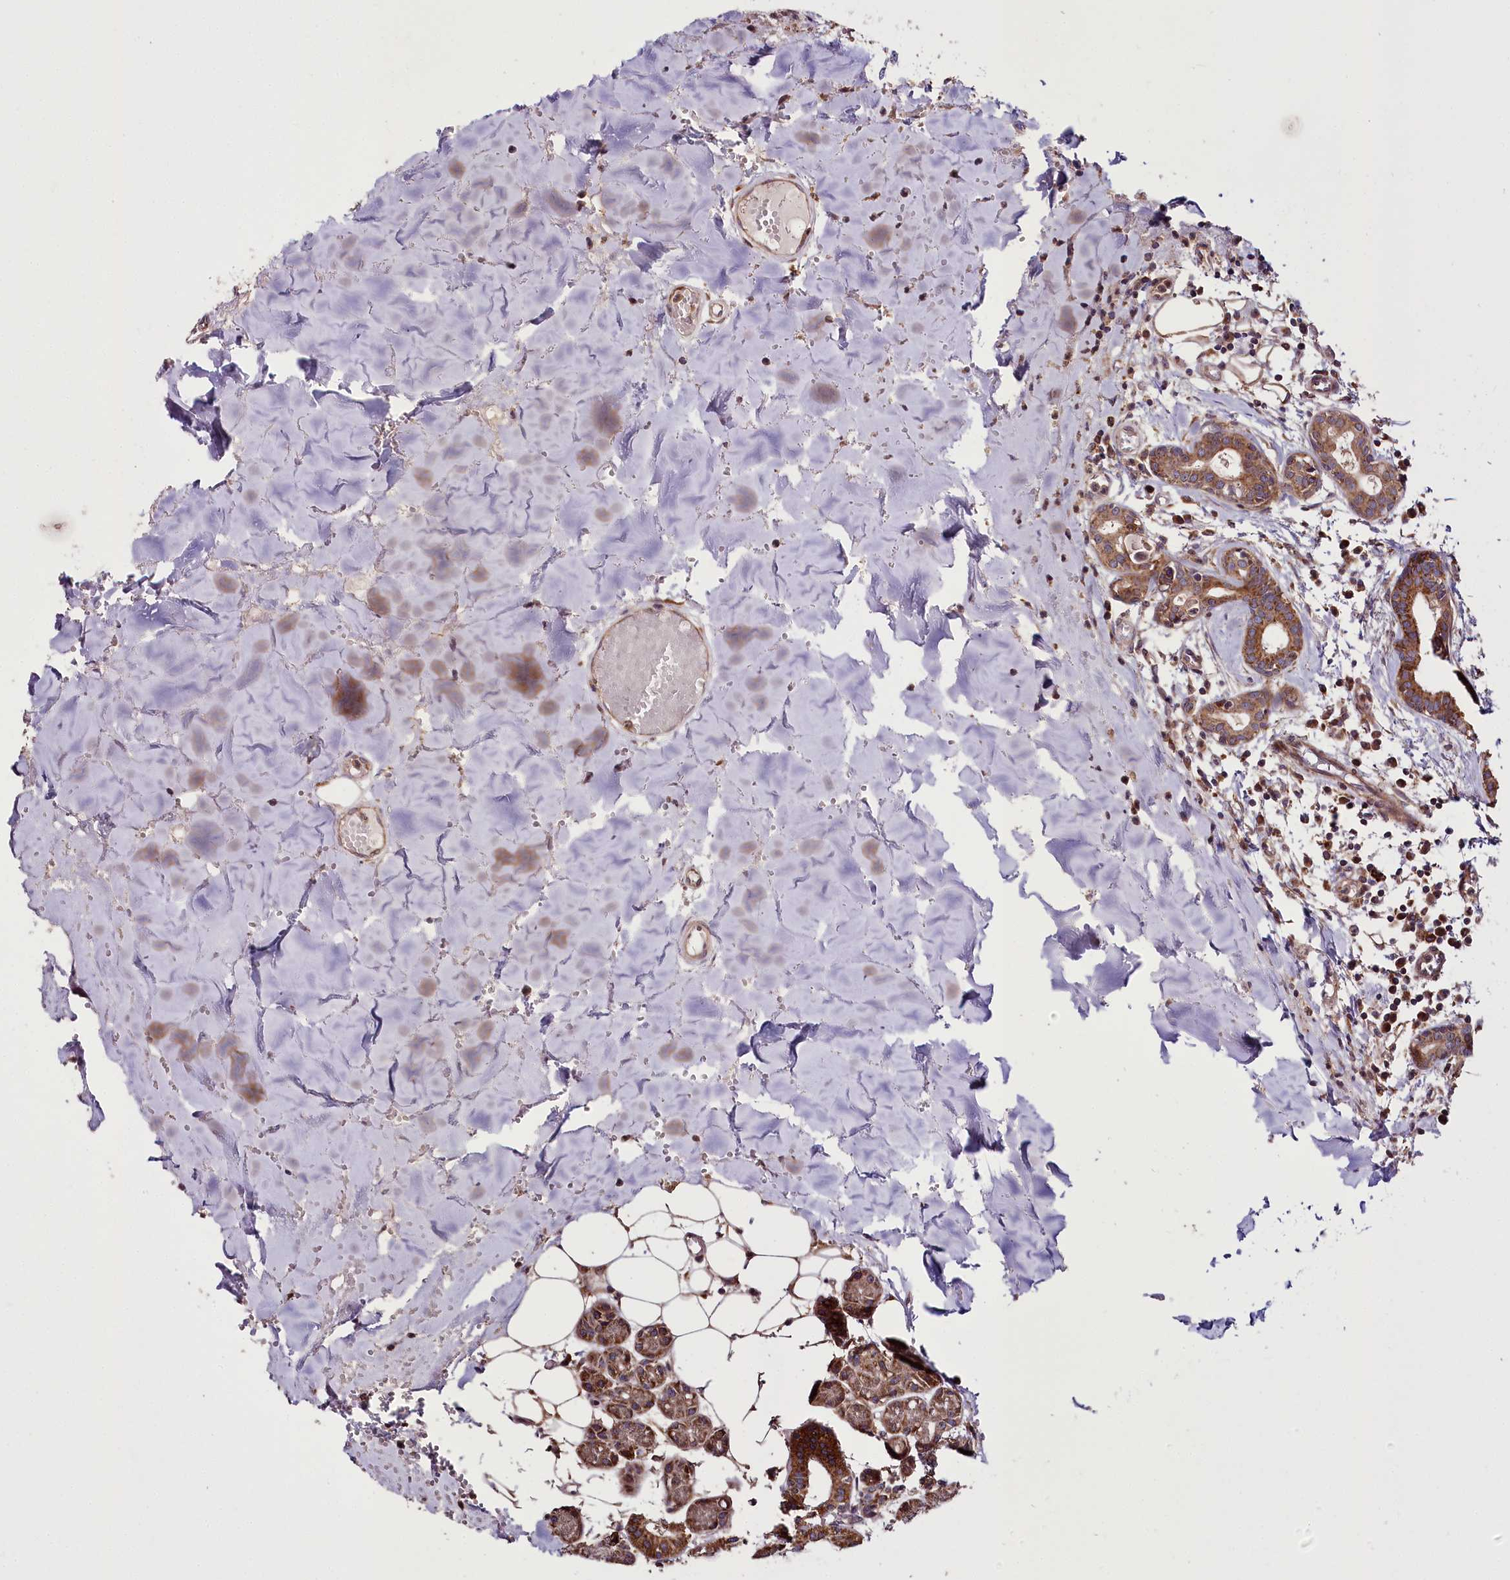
{"staining": {"intensity": "moderate", "quantity": ">75%", "location": "cytoplasmic/membranous"}, "tissue": "head and neck cancer", "cell_type": "Tumor cells", "image_type": "cancer", "snomed": [{"axis": "morphology", "description": "Adenocarcinoma, NOS"}, {"axis": "topography", "description": "Head-Neck"}], "caption": "This image displays immunohistochemistry staining of head and neck cancer, with medium moderate cytoplasmic/membranous expression in about >75% of tumor cells.", "gene": "RAB7A", "patient": {"sex": "female", "age": 73}}